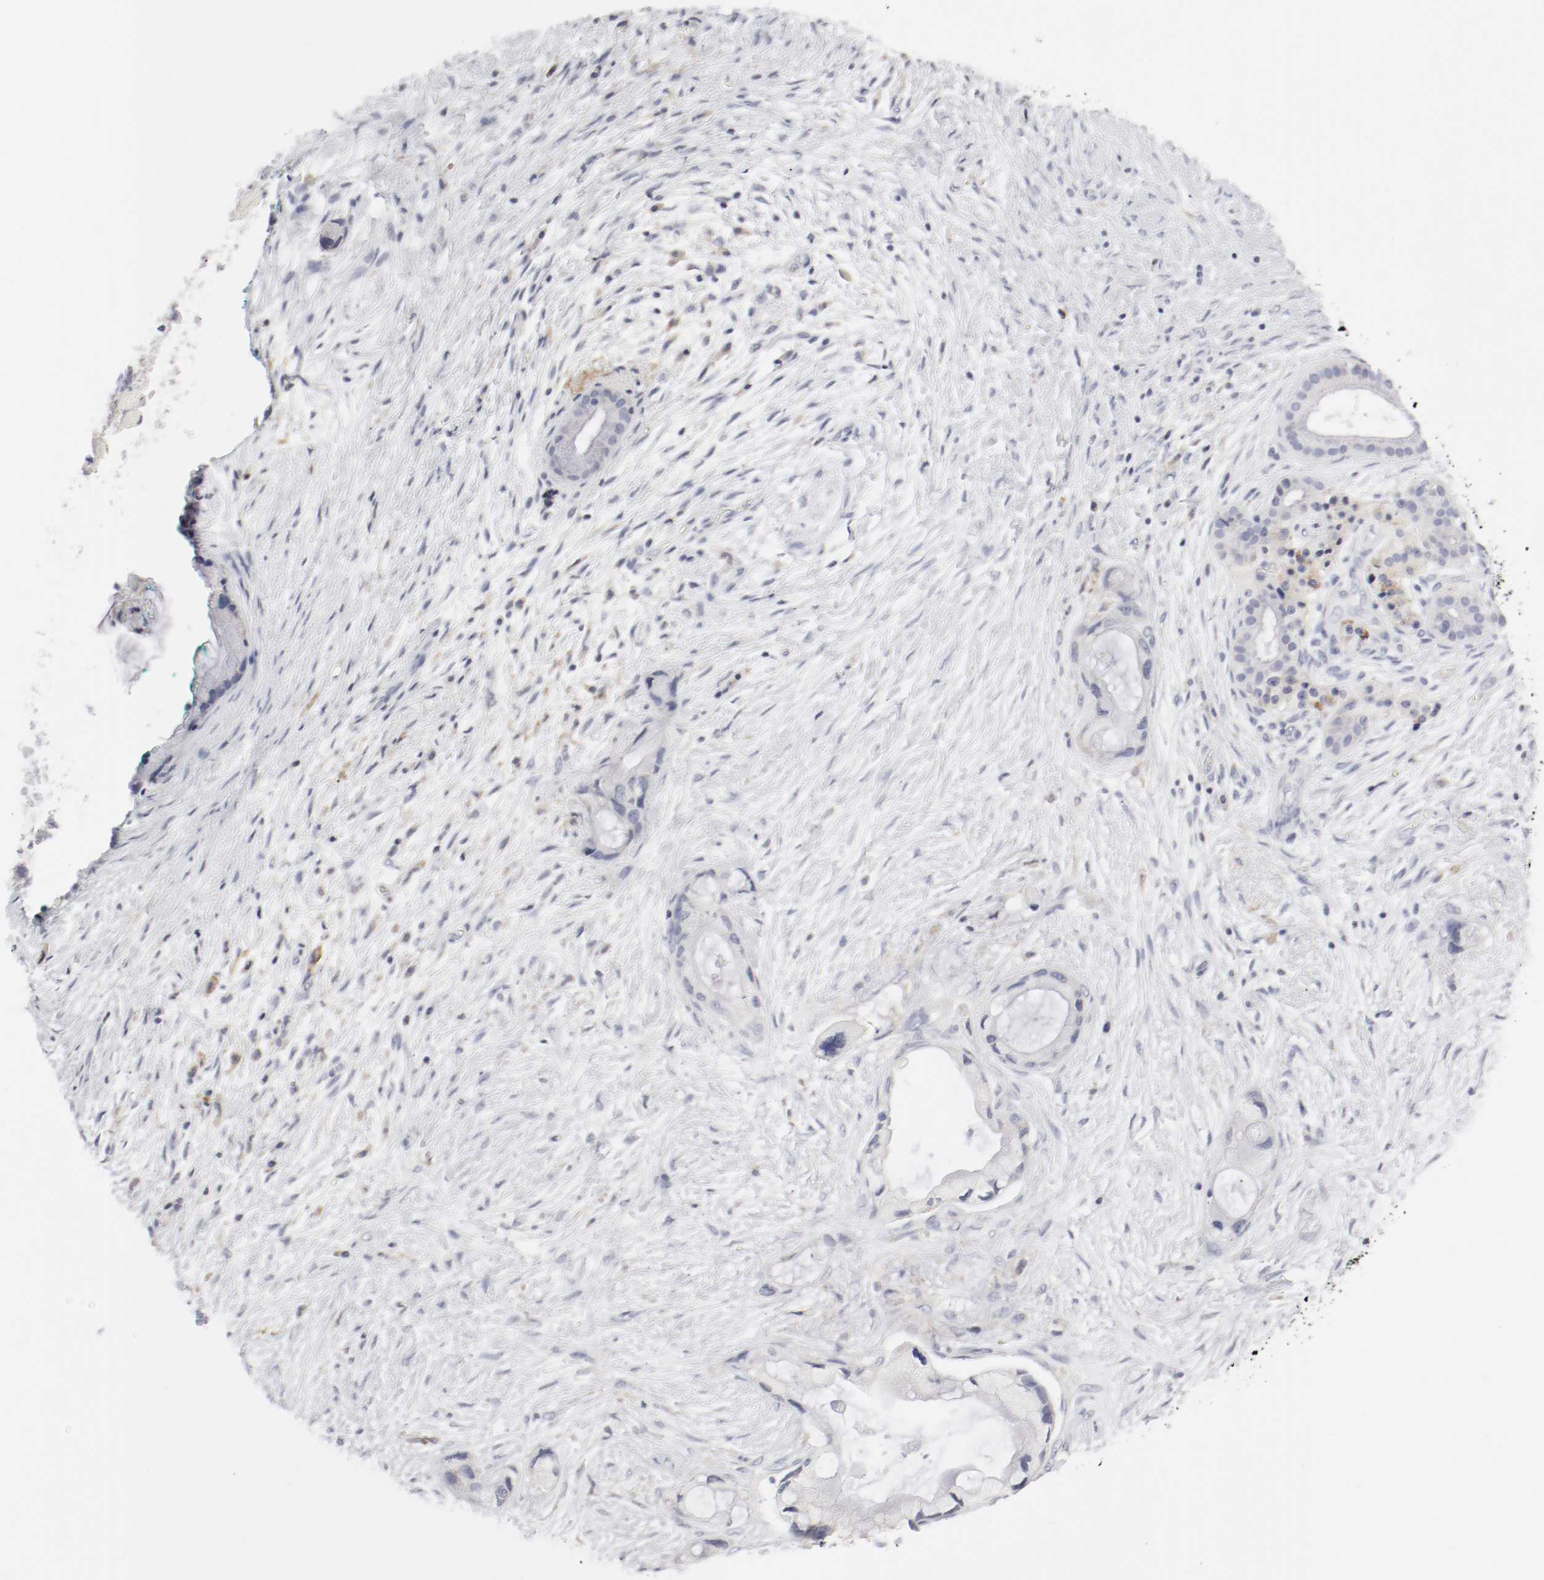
{"staining": {"intensity": "moderate", "quantity": "<25%", "location": "cytoplasmic/membranous"}, "tissue": "pancreatic cancer", "cell_type": "Tumor cells", "image_type": "cancer", "snomed": [{"axis": "morphology", "description": "Adenocarcinoma, NOS"}, {"axis": "topography", "description": "Pancreas"}], "caption": "Human pancreatic cancer (adenocarcinoma) stained with a brown dye reveals moderate cytoplasmic/membranous positive positivity in about <25% of tumor cells.", "gene": "ITGAX", "patient": {"sex": "female", "age": 59}}